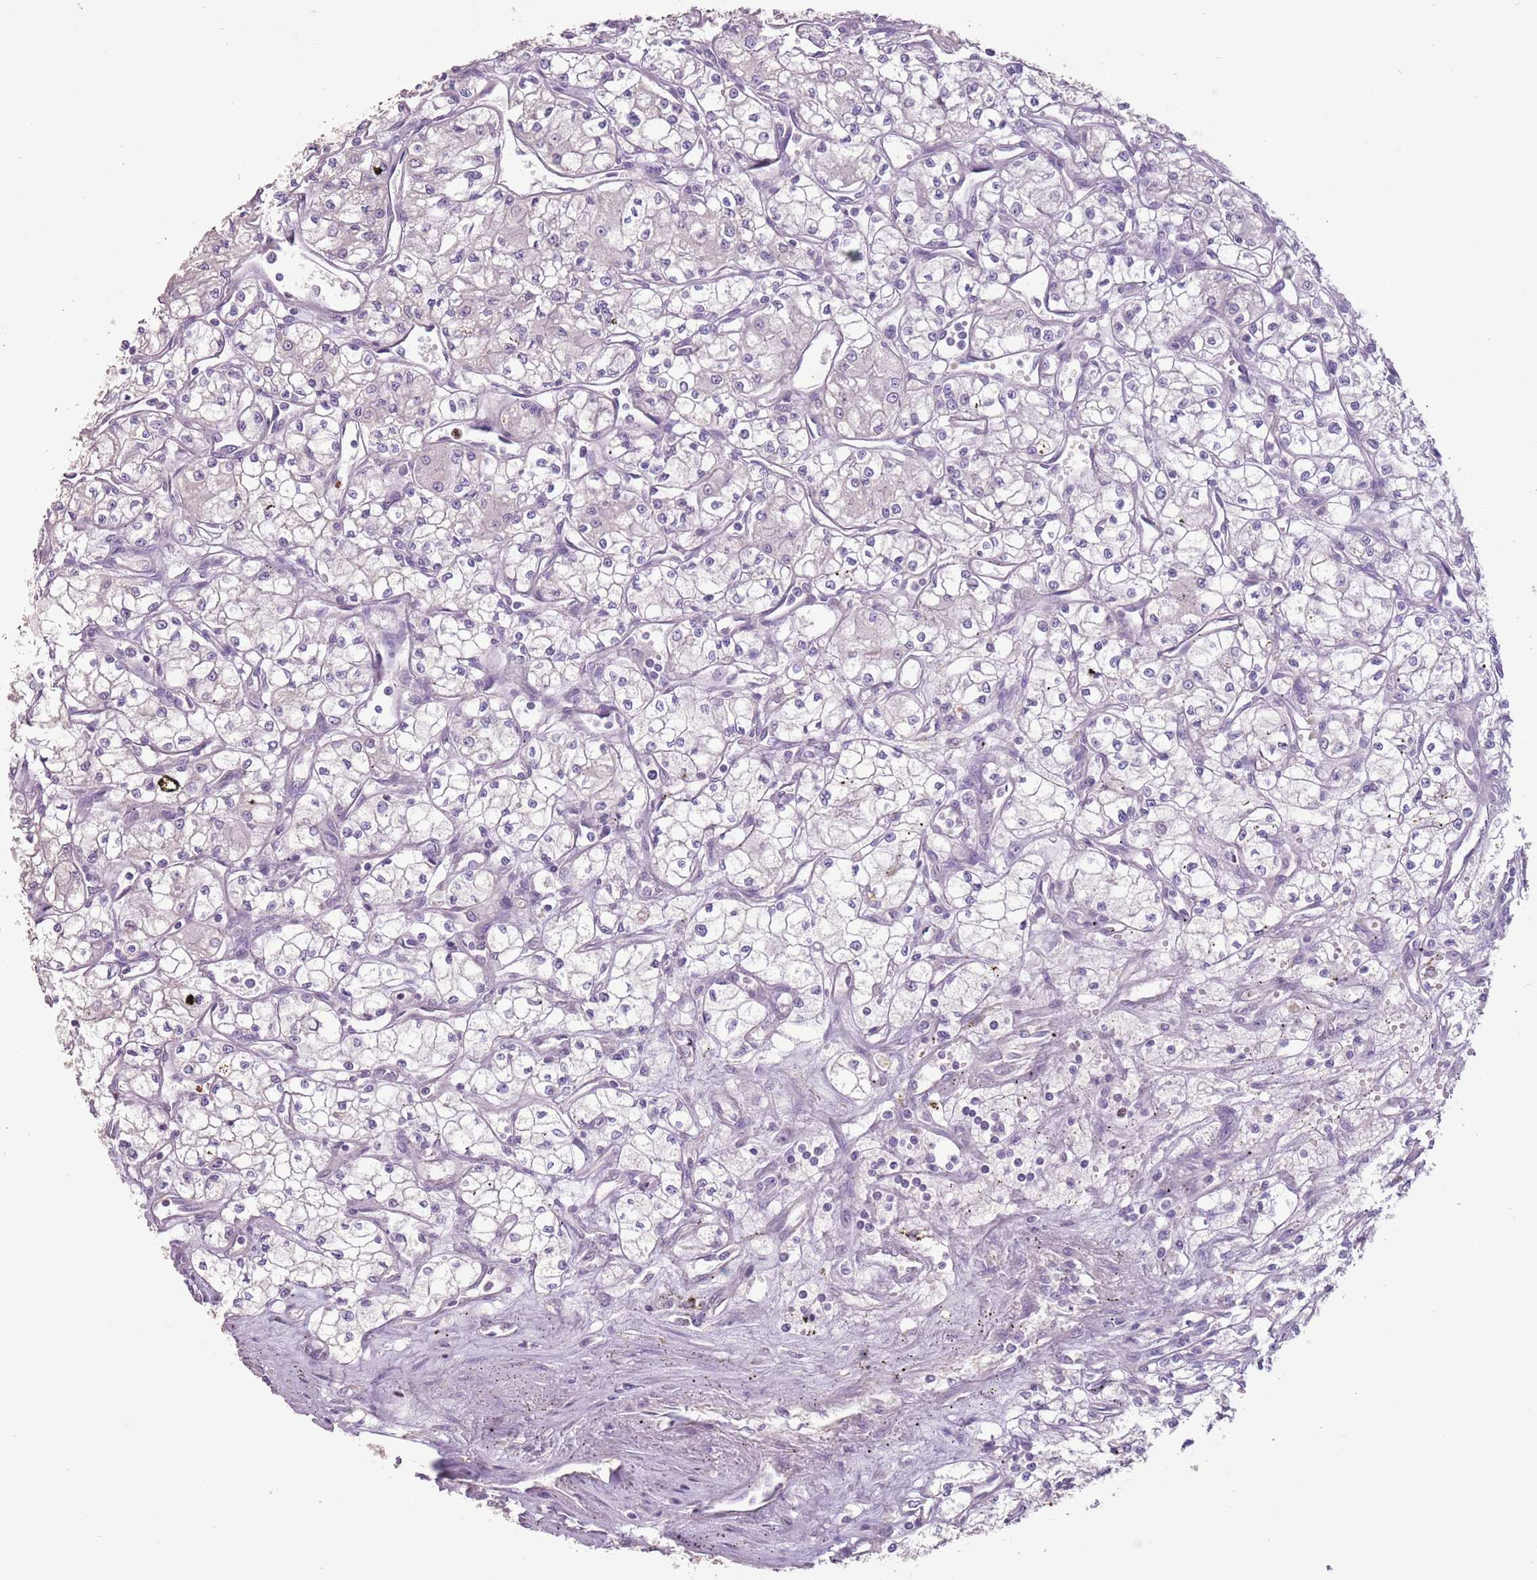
{"staining": {"intensity": "negative", "quantity": "none", "location": "none"}, "tissue": "renal cancer", "cell_type": "Tumor cells", "image_type": "cancer", "snomed": [{"axis": "morphology", "description": "Adenocarcinoma, NOS"}, {"axis": "topography", "description": "Kidney"}], "caption": "DAB (3,3'-diaminobenzidine) immunohistochemical staining of human renal cancer (adenocarcinoma) demonstrates no significant expression in tumor cells. (DAB (3,3'-diaminobenzidine) IHC visualized using brightfield microscopy, high magnification).", "gene": "CELF6", "patient": {"sex": "male", "age": 59}}